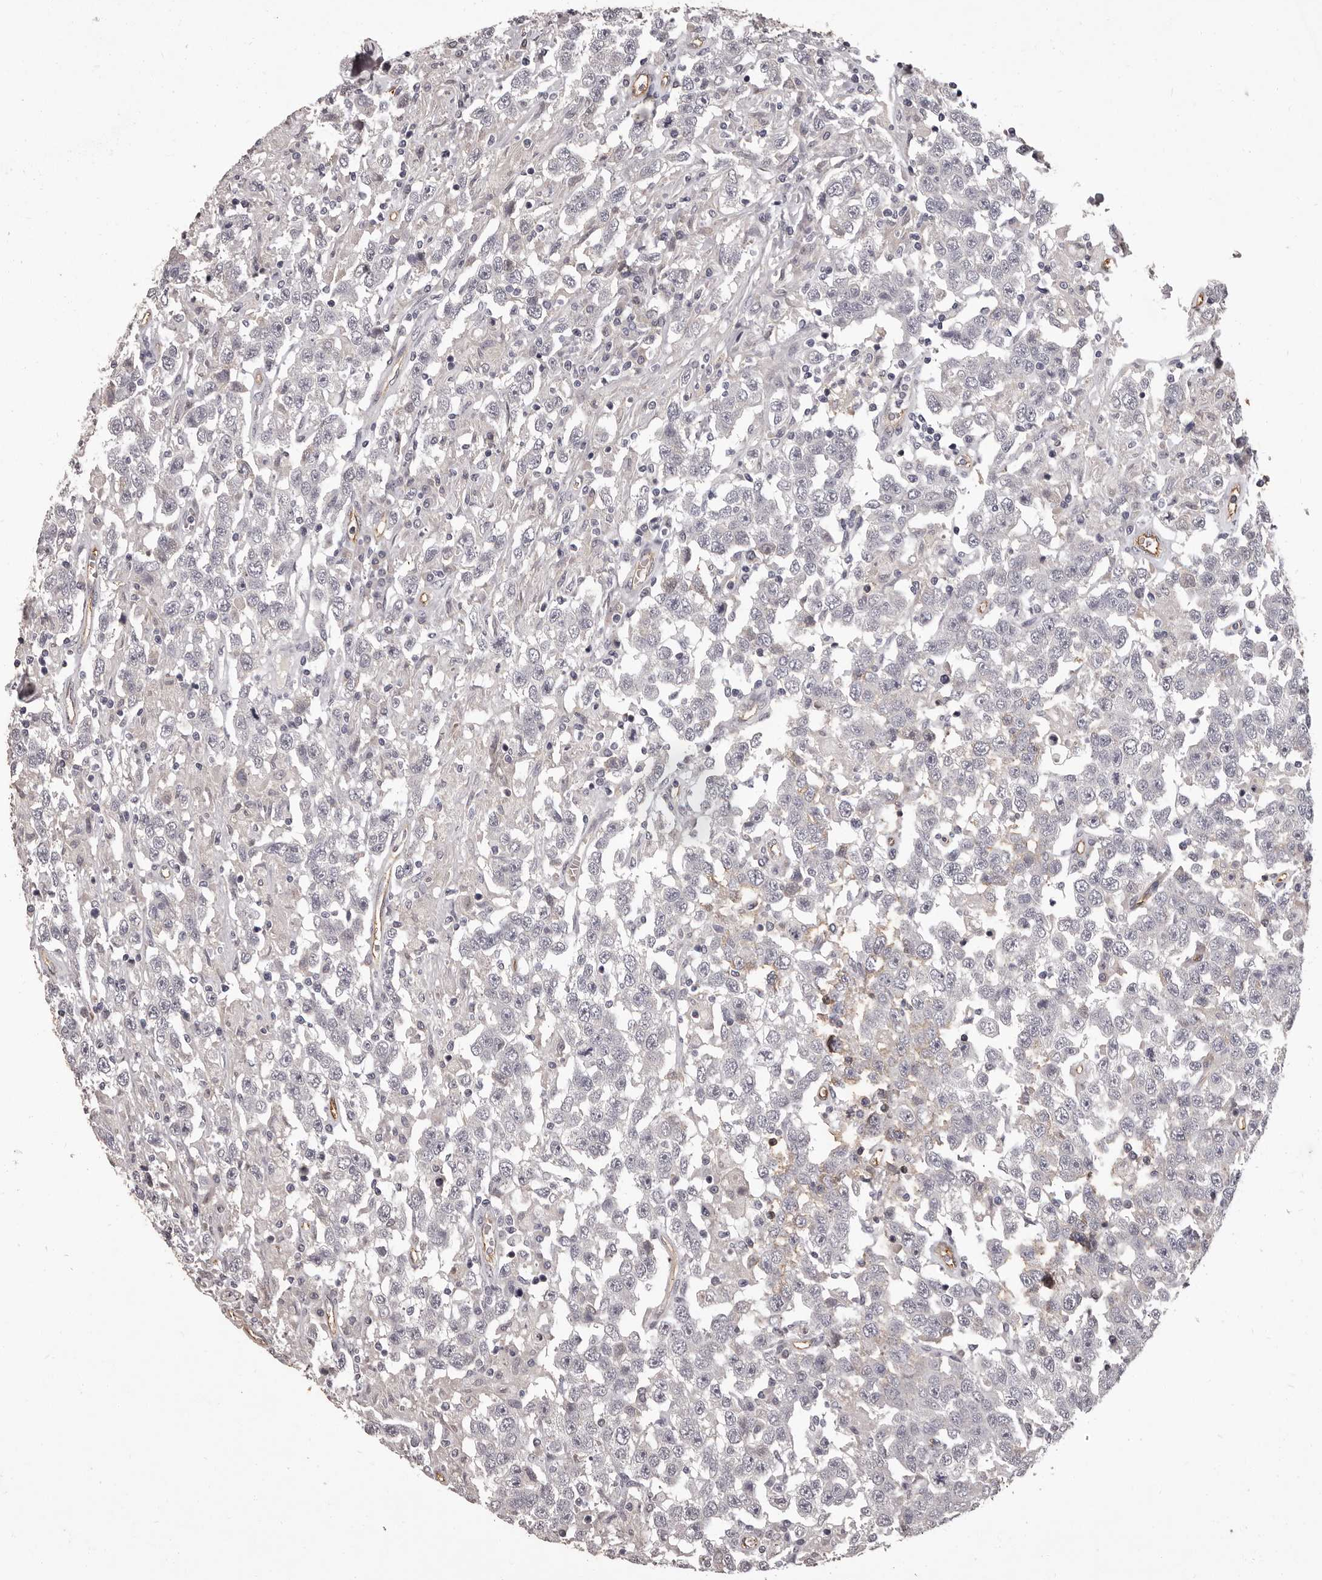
{"staining": {"intensity": "negative", "quantity": "none", "location": "none"}, "tissue": "testis cancer", "cell_type": "Tumor cells", "image_type": "cancer", "snomed": [{"axis": "morphology", "description": "Seminoma, NOS"}, {"axis": "topography", "description": "Testis"}], "caption": "High magnification brightfield microscopy of testis seminoma stained with DAB (3,3'-diaminobenzidine) (brown) and counterstained with hematoxylin (blue): tumor cells show no significant positivity. The staining was performed using DAB (3,3'-diaminobenzidine) to visualize the protein expression in brown, while the nuclei were stained in blue with hematoxylin (Magnification: 20x).", "gene": "GPR78", "patient": {"sex": "male", "age": 41}}